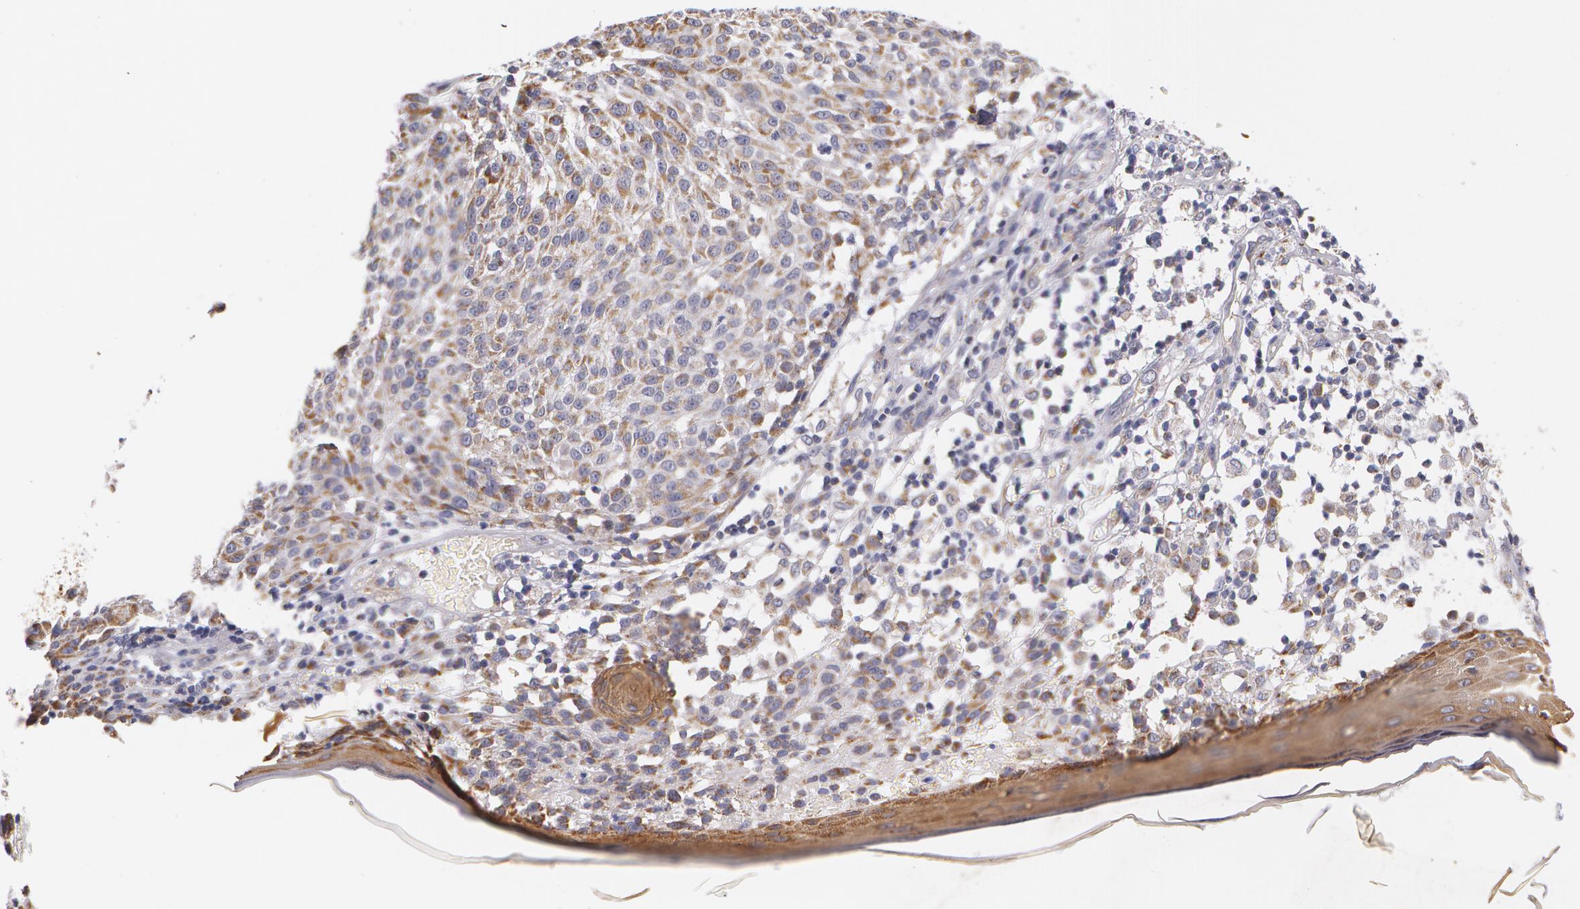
{"staining": {"intensity": "weak", "quantity": "25%-75%", "location": "cytoplasmic/membranous"}, "tissue": "melanoma", "cell_type": "Tumor cells", "image_type": "cancer", "snomed": [{"axis": "morphology", "description": "Malignant melanoma, NOS"}, {"axis": "topography", "description": "Skin"}], "caption": "Brown immunohistochemical staining in human malignant melanoma reveals weak cytoplasmic/membranous positivity in about 25%-75% of tumor cells.", "gene": "KRT18", "patient": {"sex": "female", "age": 49}}